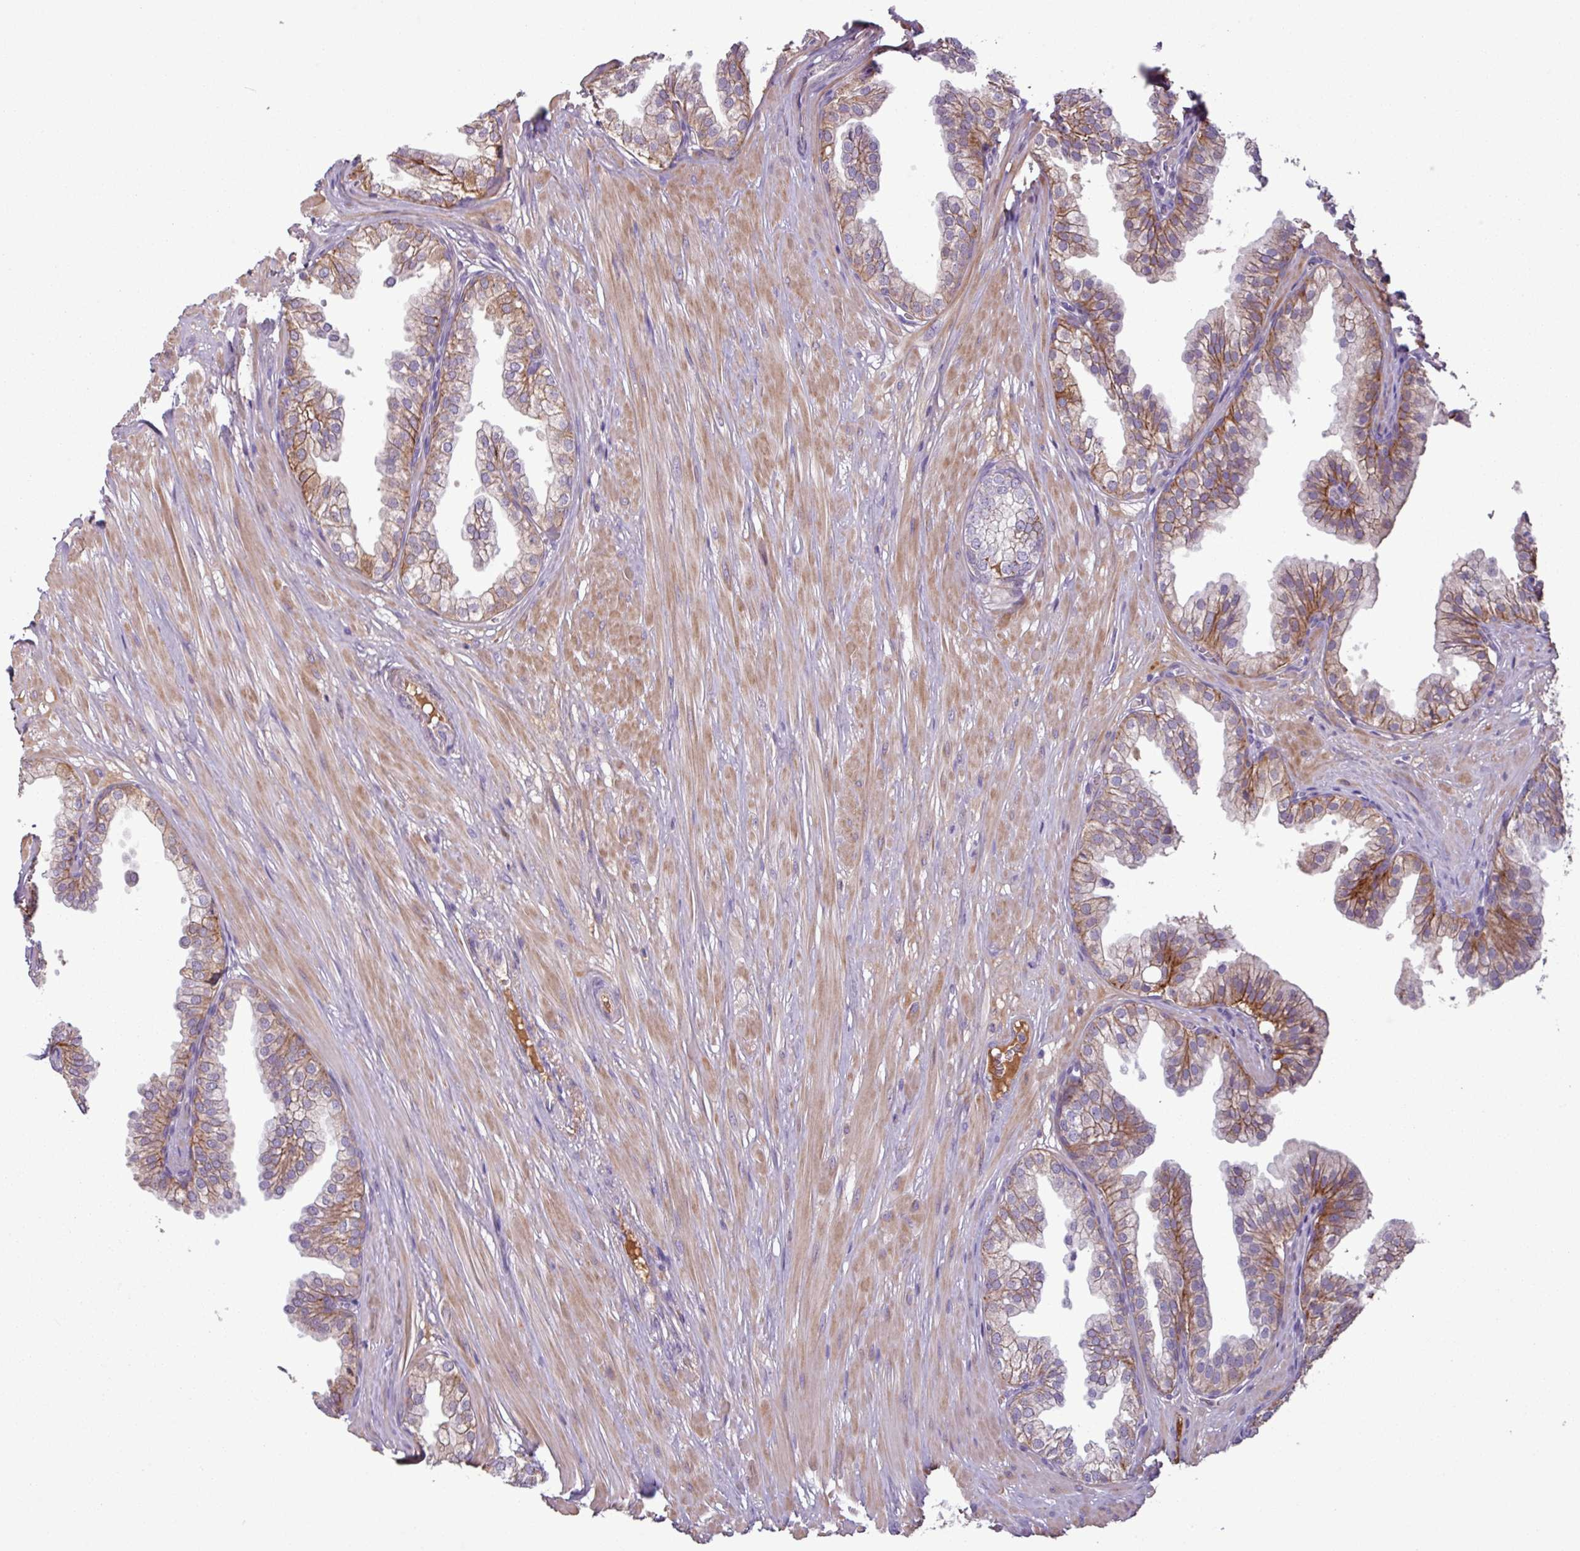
{"staining": {"intensity": "moderate", "quantity": "<25%", "location": "cytoplasmic/membranous"}, "tissue": "prostate", "cell_type": "Glandular cells", "image_type": "normal", "snomed": [{"axis": "morphology", "description": "Normal tissue, NOS"}, {"axis": "topography", "description": "Prostate"}, {"axis": "topography", "description": "Peripheral nerve tissue"}], "caption": "Protein staining by immunohistochemistry (IHC) exhibits moderate cytoplasmic/membranous staining in approximately <25% of glandular cells in normal prostate.", "gene": "C4A", "patient": {"sex": "male", "age": 55}}